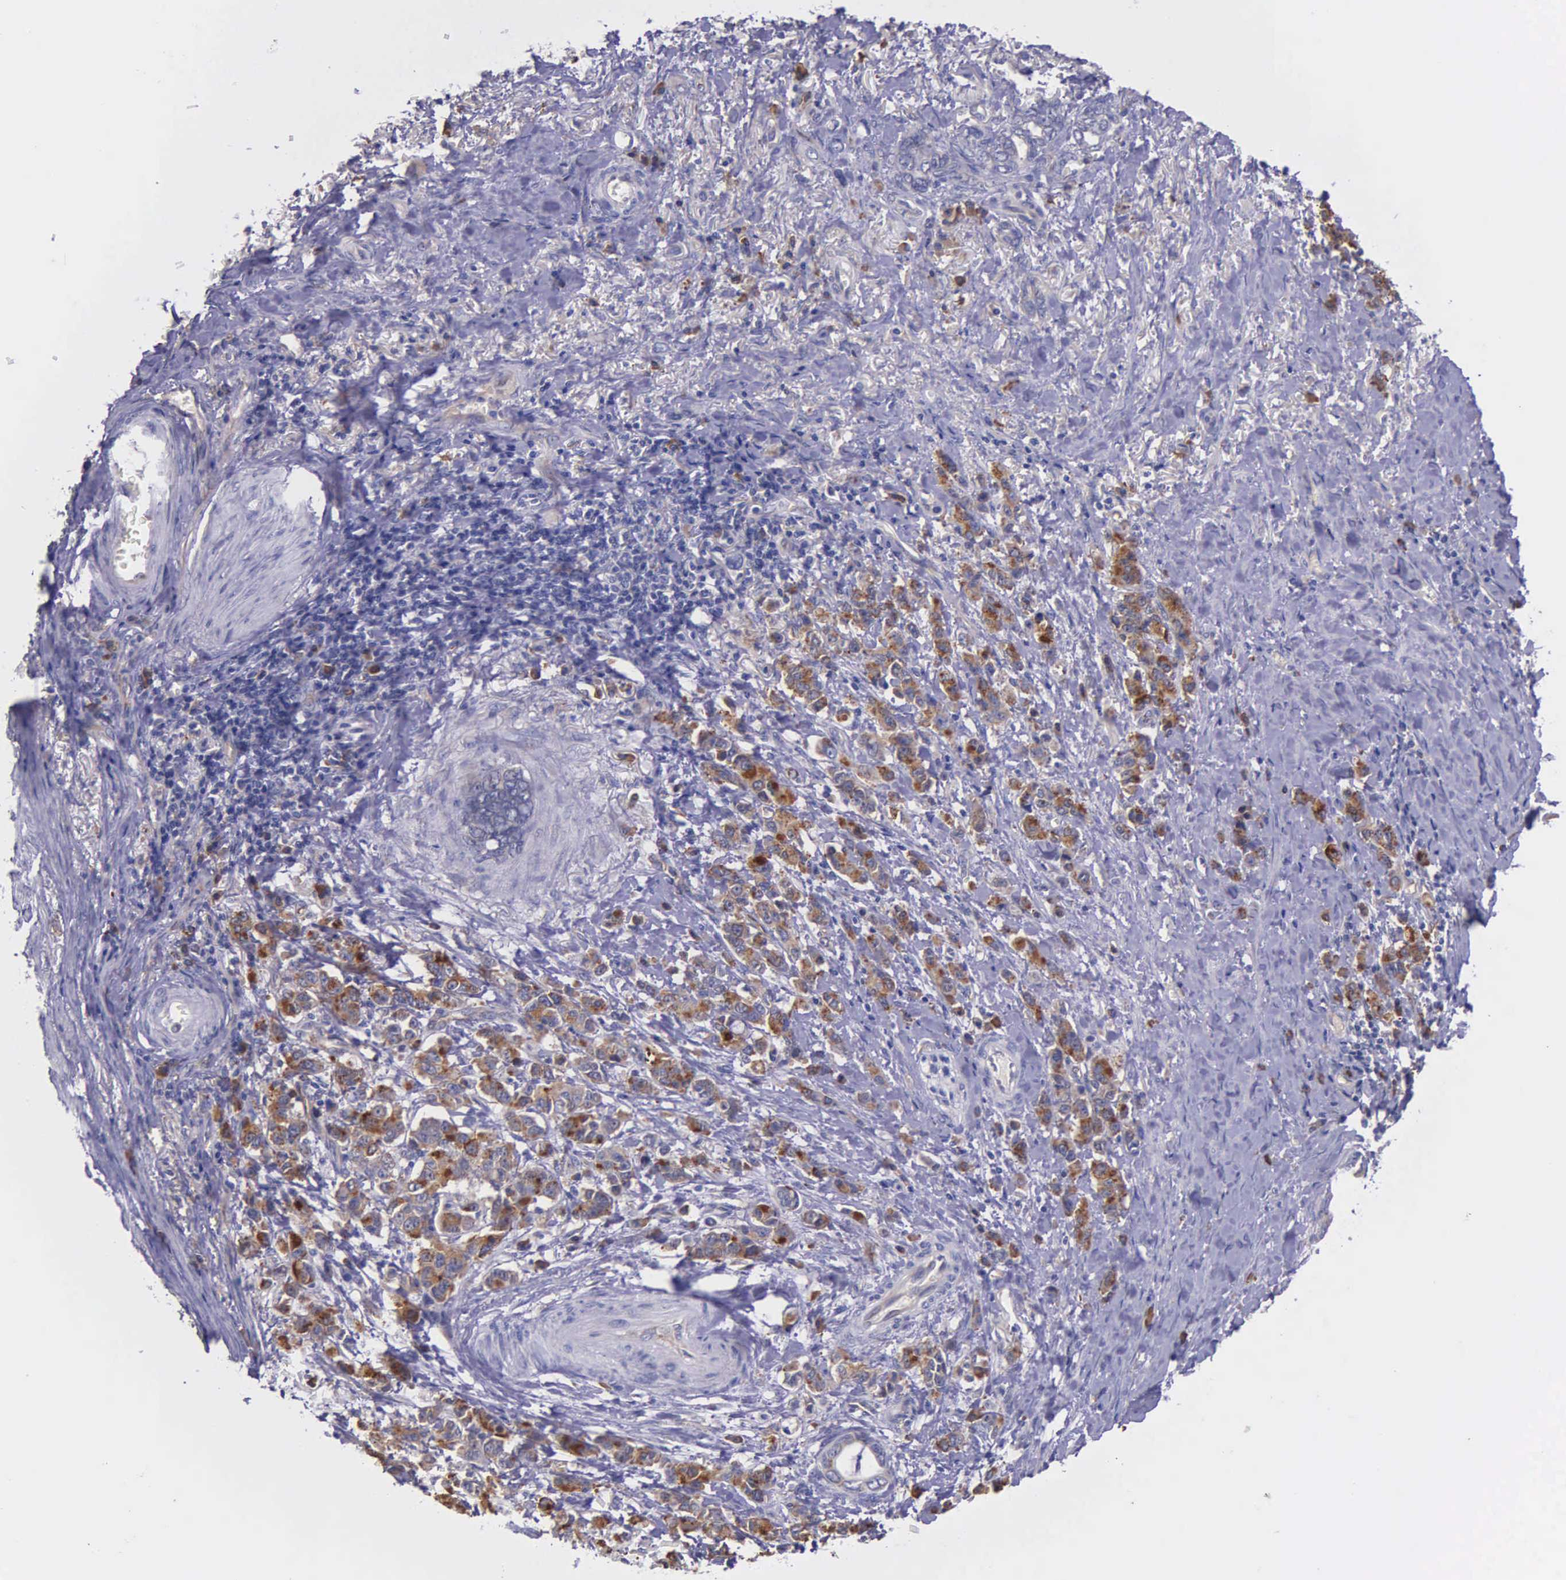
{"staining": {"intensity": "moderate", "quantity": ">75%", "location": "cytoplasmic/membranous"}, "tissue": "stomach cancer", "cell_type": "Tumor cells", "image_type": "cancer", "snomed": [{"axis": "morphology", "description": "Adenocarcinoma, NOS"}, {"axis": "topography", "description": "Stomach"}], "caption": "IHC micrograph of neoplastic tissue: human stomach adenocarcinoma stained using immunohistochemistry (IHC) reveals medium levels of moderate protein expression localized specifically in the cytoplasmic/membranous of tumor cells, appearing as a cytoplasmic/membranous brown color.", "gene": "ZC3H12B", "patient": {"sex": "male", "age": 78}}